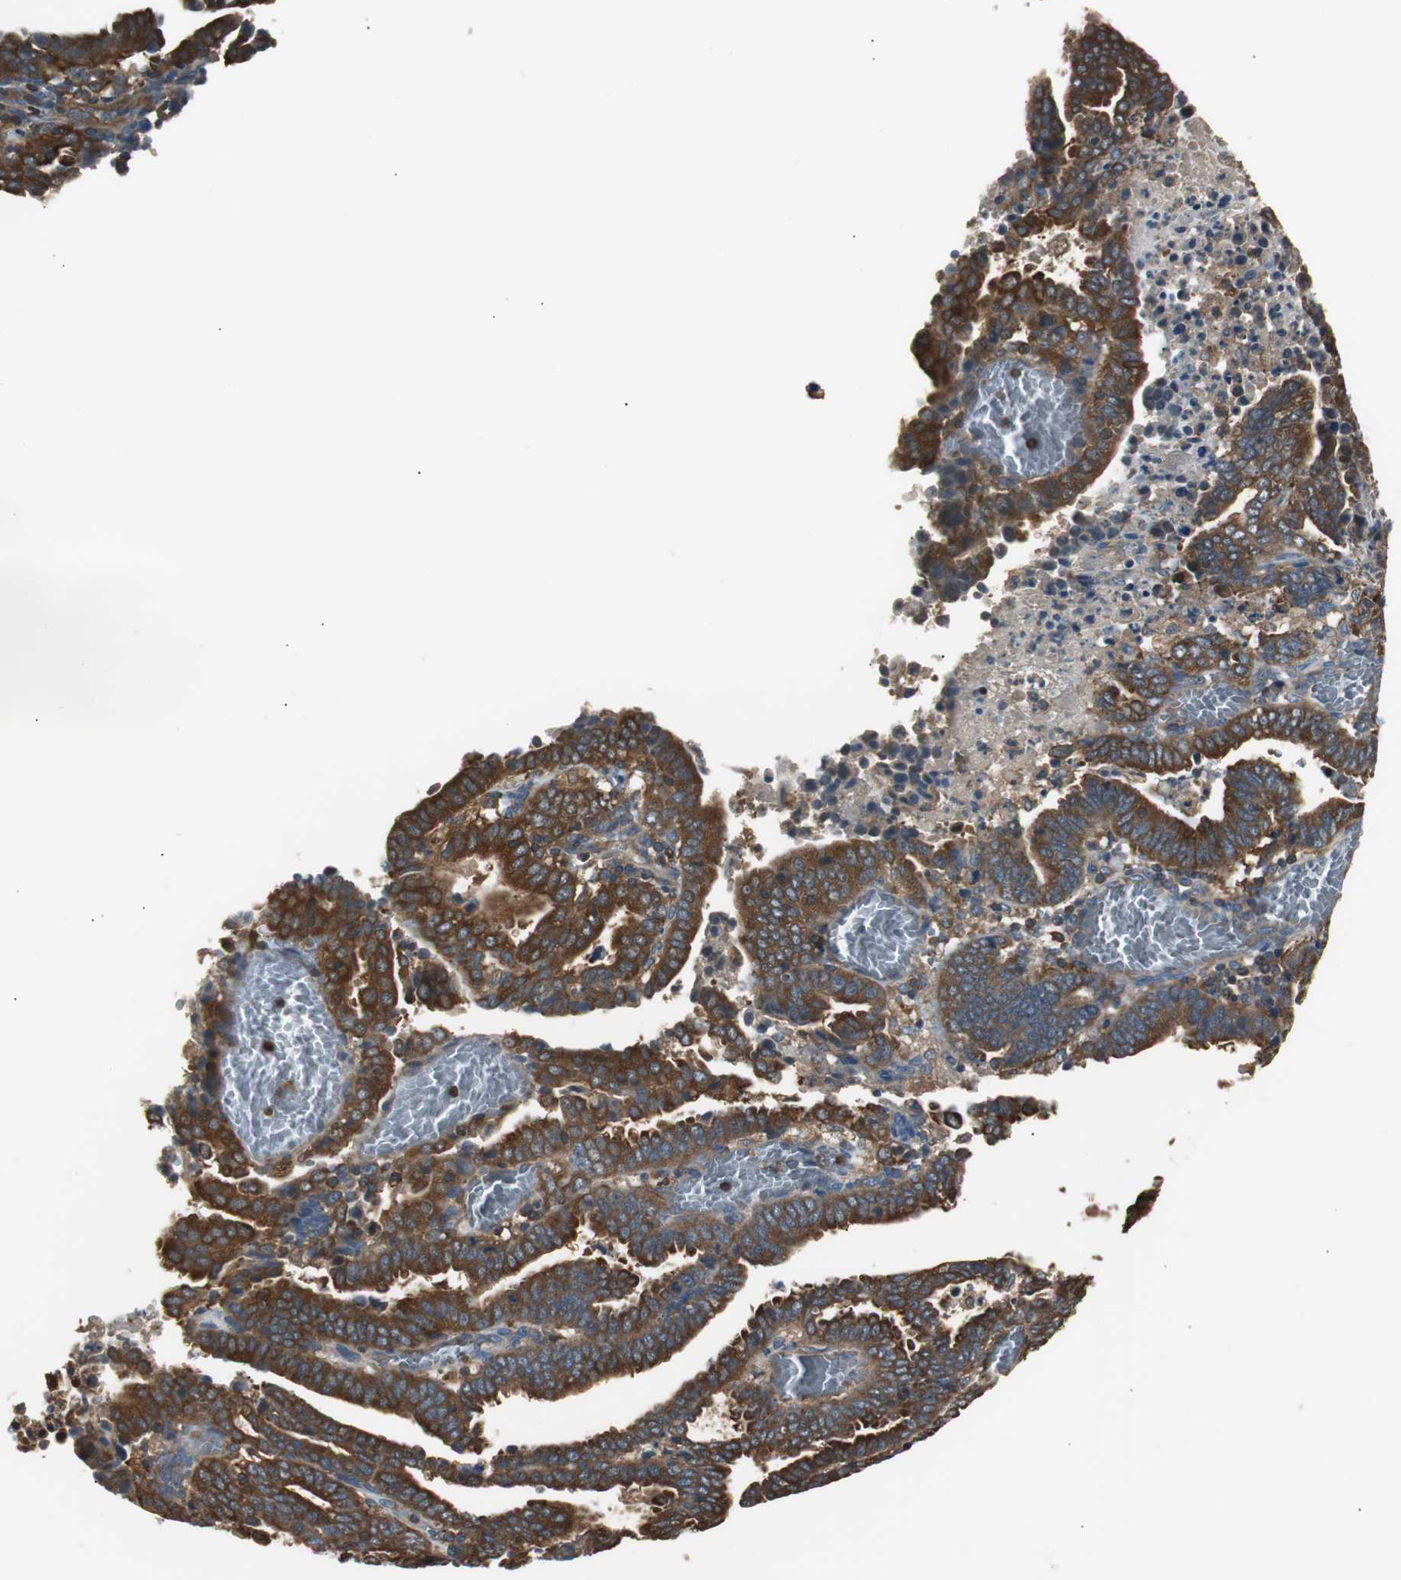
{"staining": {"intensity": "moderate", "quantity": ">75%", "location": "cytoplasmic/membranous"}, "tissue": "endometrial cancer", "cell_type": "Tumor cells", "image_type": "cancer", "snomed": [{"axis": "morphology", "description": "Adenocarcinoma, NOS"}, {"axis": "topography", "description": "Uterus"}], "caption": "Approximately >75% of tumor cells in human adenocarcinoma (endometrial) demonstrate moderate cytoplasmic/membranous protein staining as visualized by brown immunohistochemical staining.", "gene": "CAPNS1", "patient": {"sex": "female", "age": 83}}